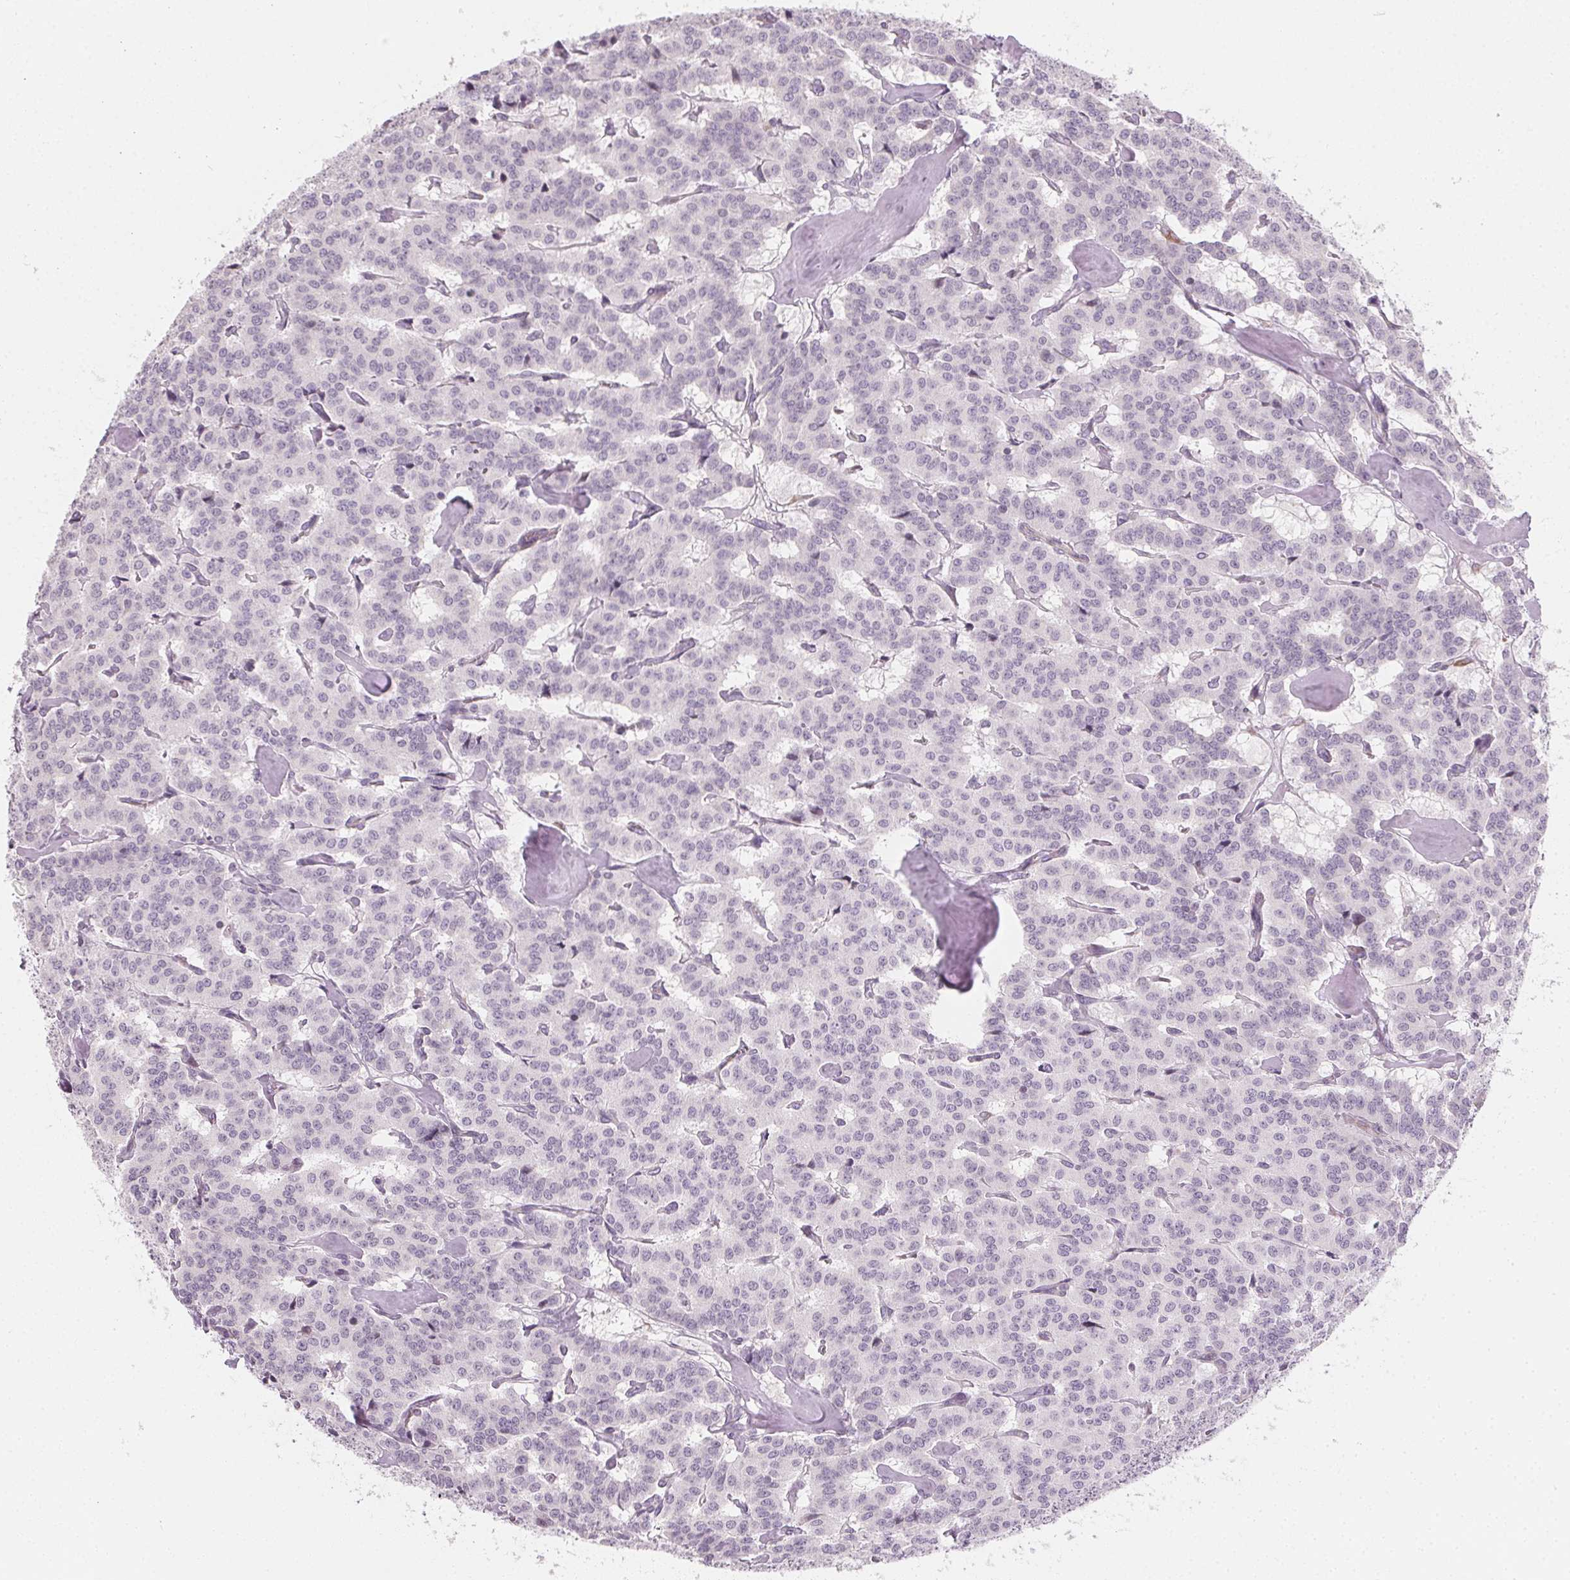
{"staining": {"intensity": "negative", "quantity": "none", "location": "none"}, "tissue": "carcinoid", "cell_type": "Tumor cells", "image_type": "cancer", "snomed": [{"axis": "morphology", "description": "Carcinoid, malignant, NOS"}, {"axis": "topography", "description": "Lung"}], "caption": "A high-resolution image shows IHC staining of carcinoid (malignant), which reveals no significant positivity in tumor cells.", "gene": "CCDC96", "patient": {"sex": "female", "age": 46}}